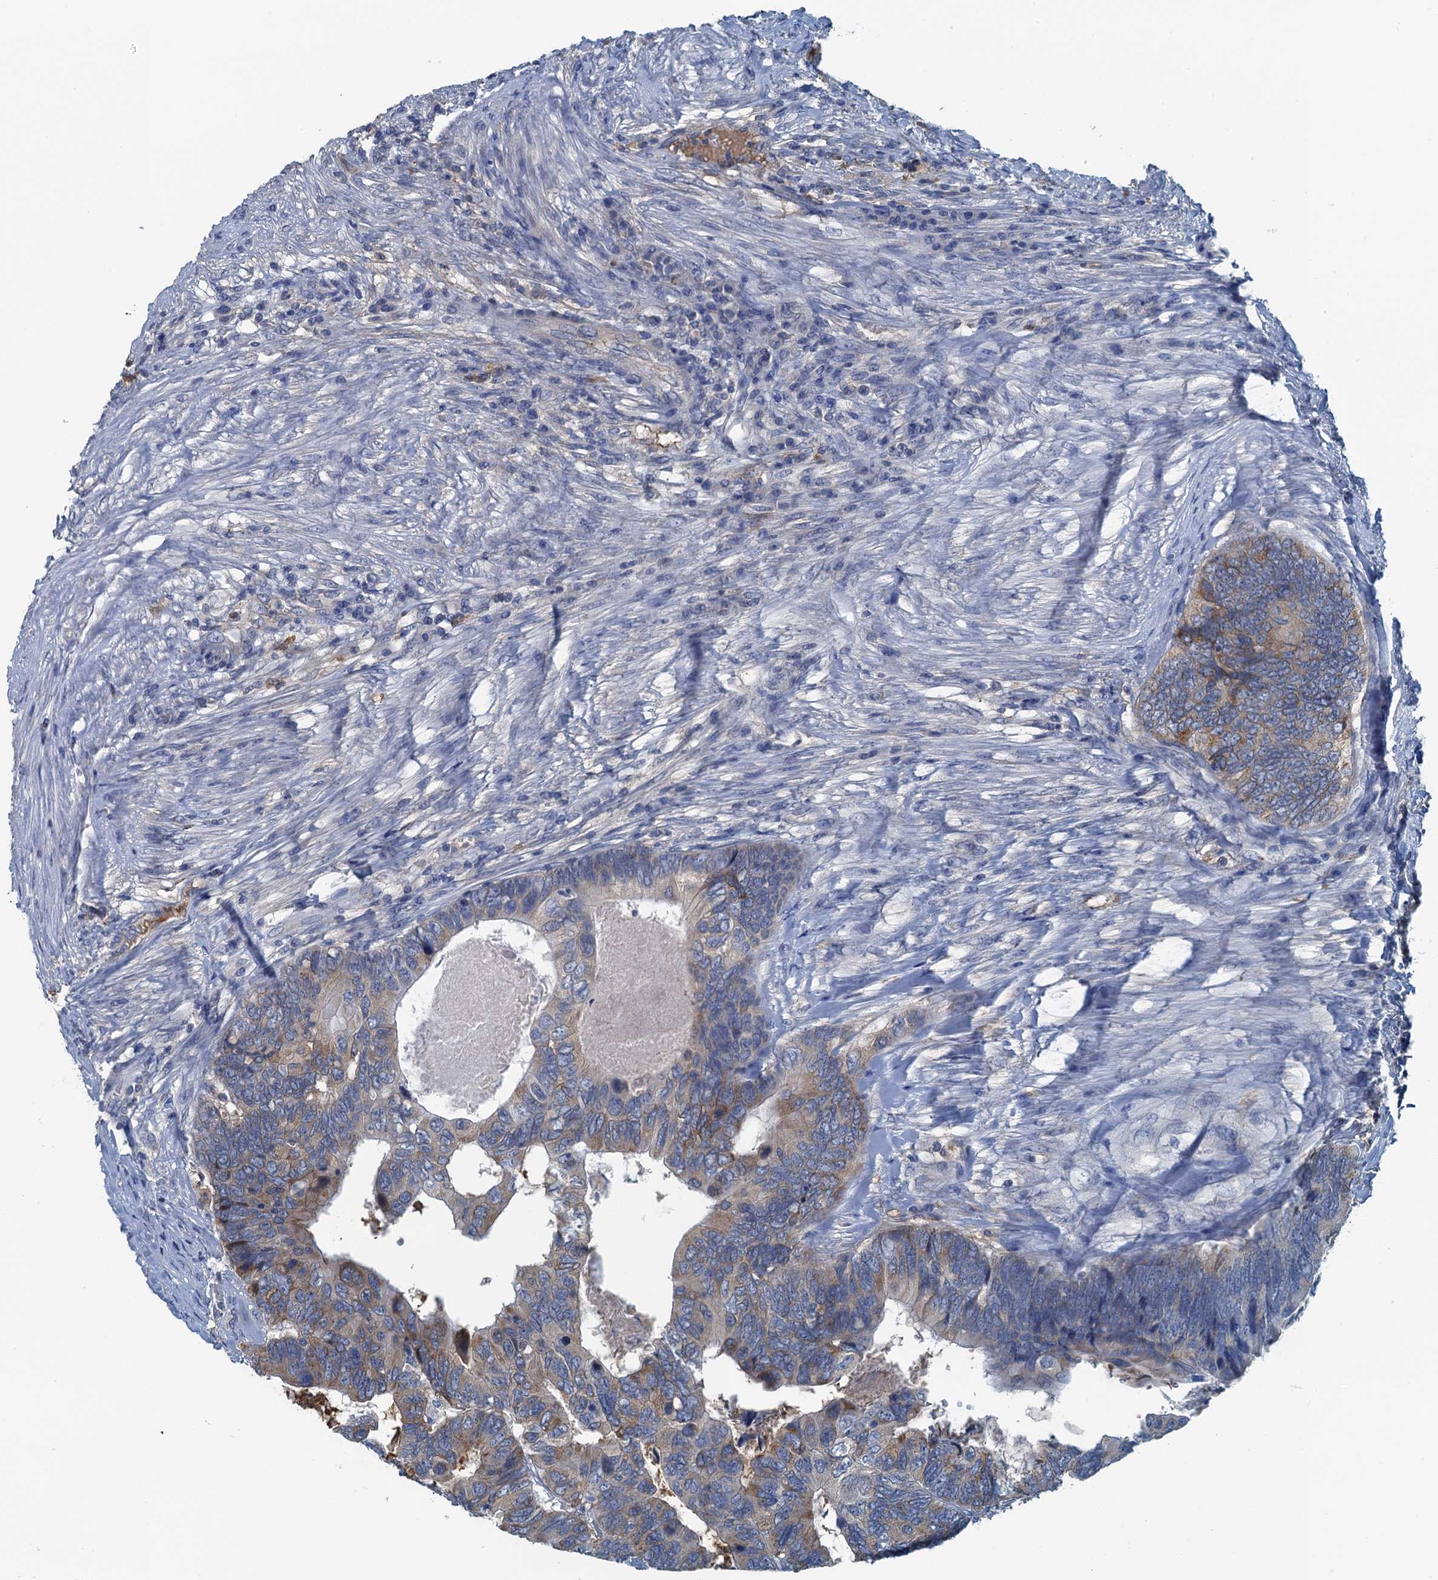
{"staining": {"intensity": "moderate", "quantity": "25%-75%", "location": "cytoplasmic/membranous"}, "tissue": "colorectal cancer", "cell_type": "Tumor cells", "image_type": "cancer", "snomed": [{"axis": "morphology", "description": "Adenocarcinoma, NOS"}, {"axis": "topography", "description": "Colon"}], "caption": "Human colorectal cancer (adenocarcinoma) stained with a protein marker shows moderate staining in tumor cells.", "gene": "LSM14B", "patient": {"sex": "female", "age": 67}}